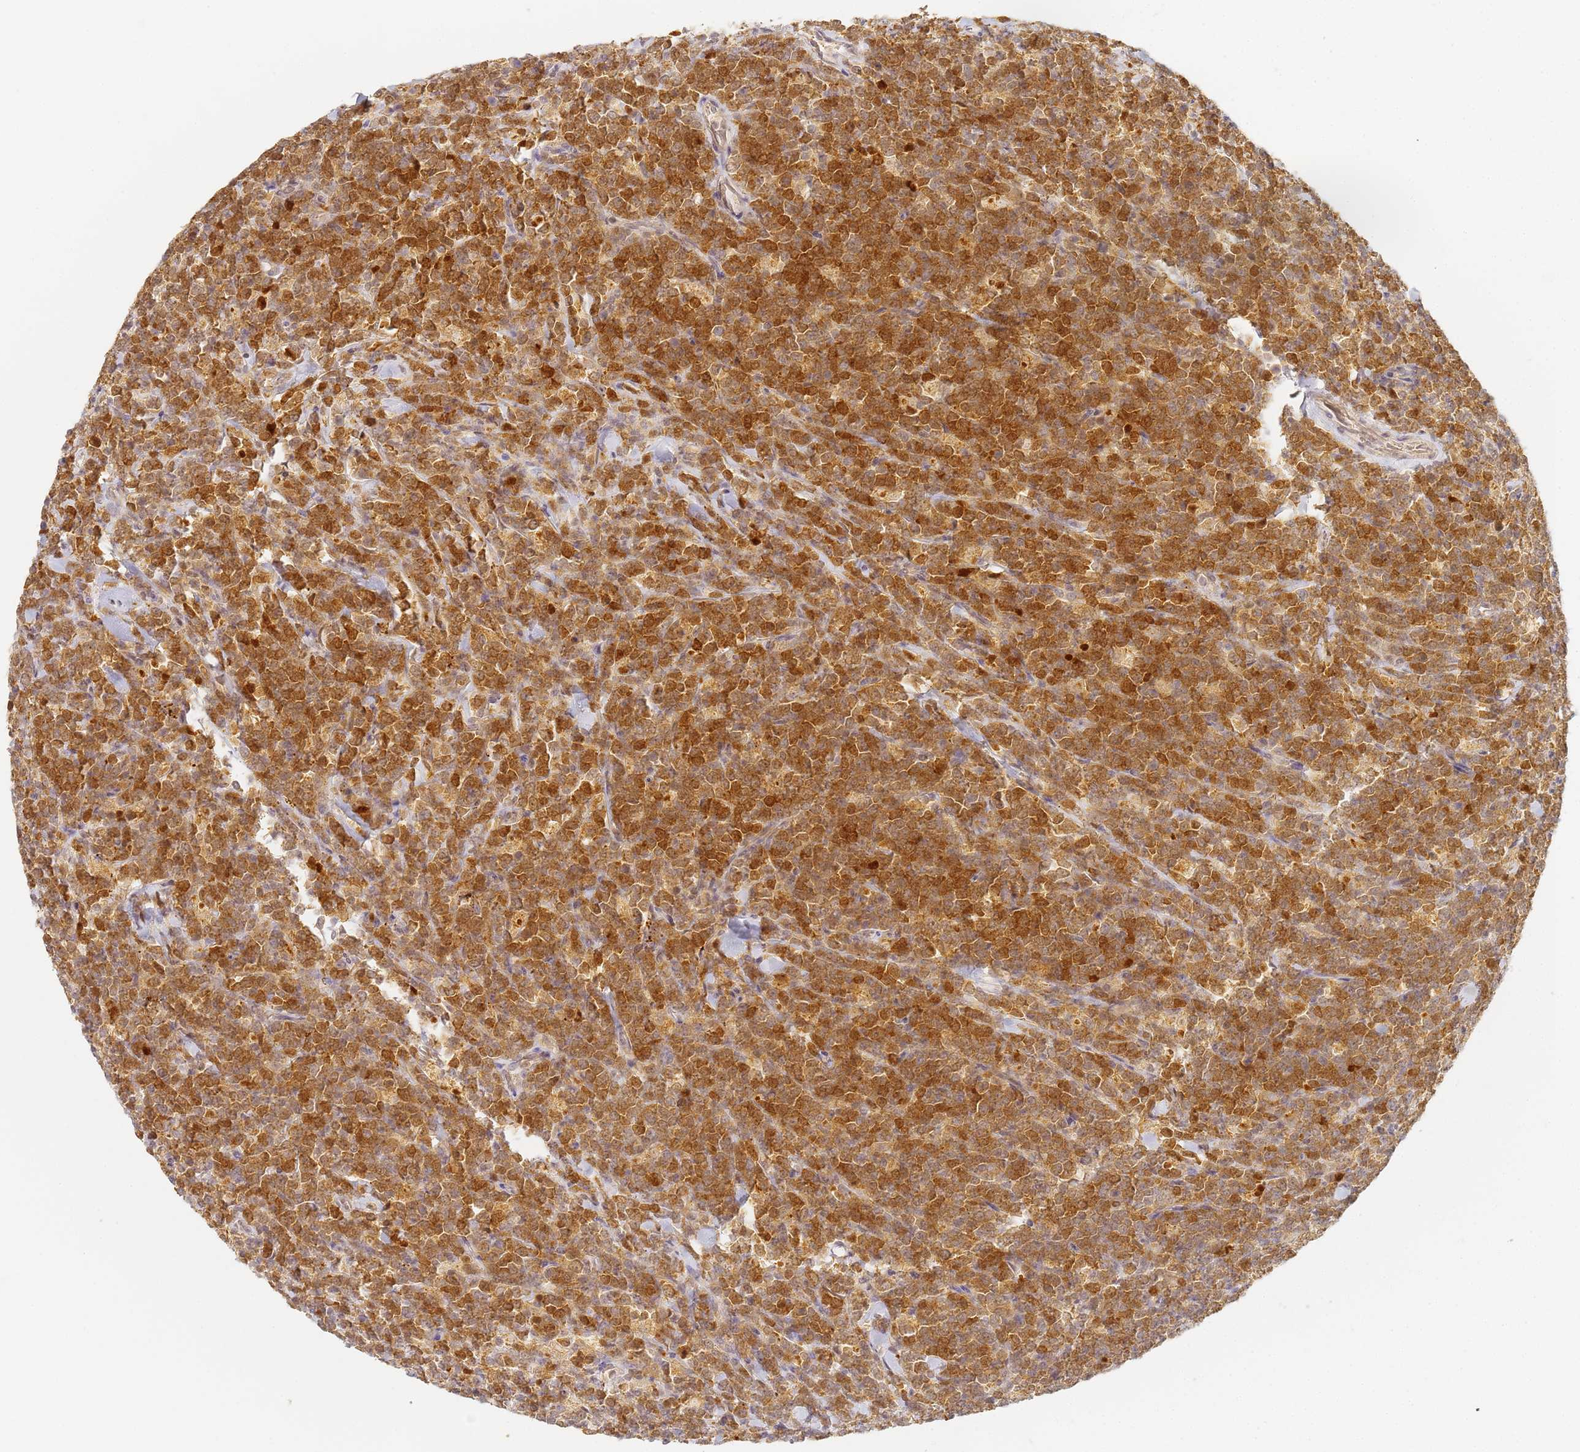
{"staining": {"intensity": "strong", "quantity": ">75%", "location": "cytoplasmic/membranous,nuclear"}, "tissue": "lymphoma", "cell_type": "Tumor cells", "image_type": "cancer", "snomed": [{"axis": "morphology", "description": "Malignant lymphoma, non-Hodgkin's type, High grade"}, {"axis": "topography", "description": "Small intestine"}], "caption": "An image of lymphoma stained for a protein reveals strong cytoplasmic/membranous and nuclear brown staining in tumor cells.", "gene": "HMCES", "patient": {"sex": "male", "age": 8}}